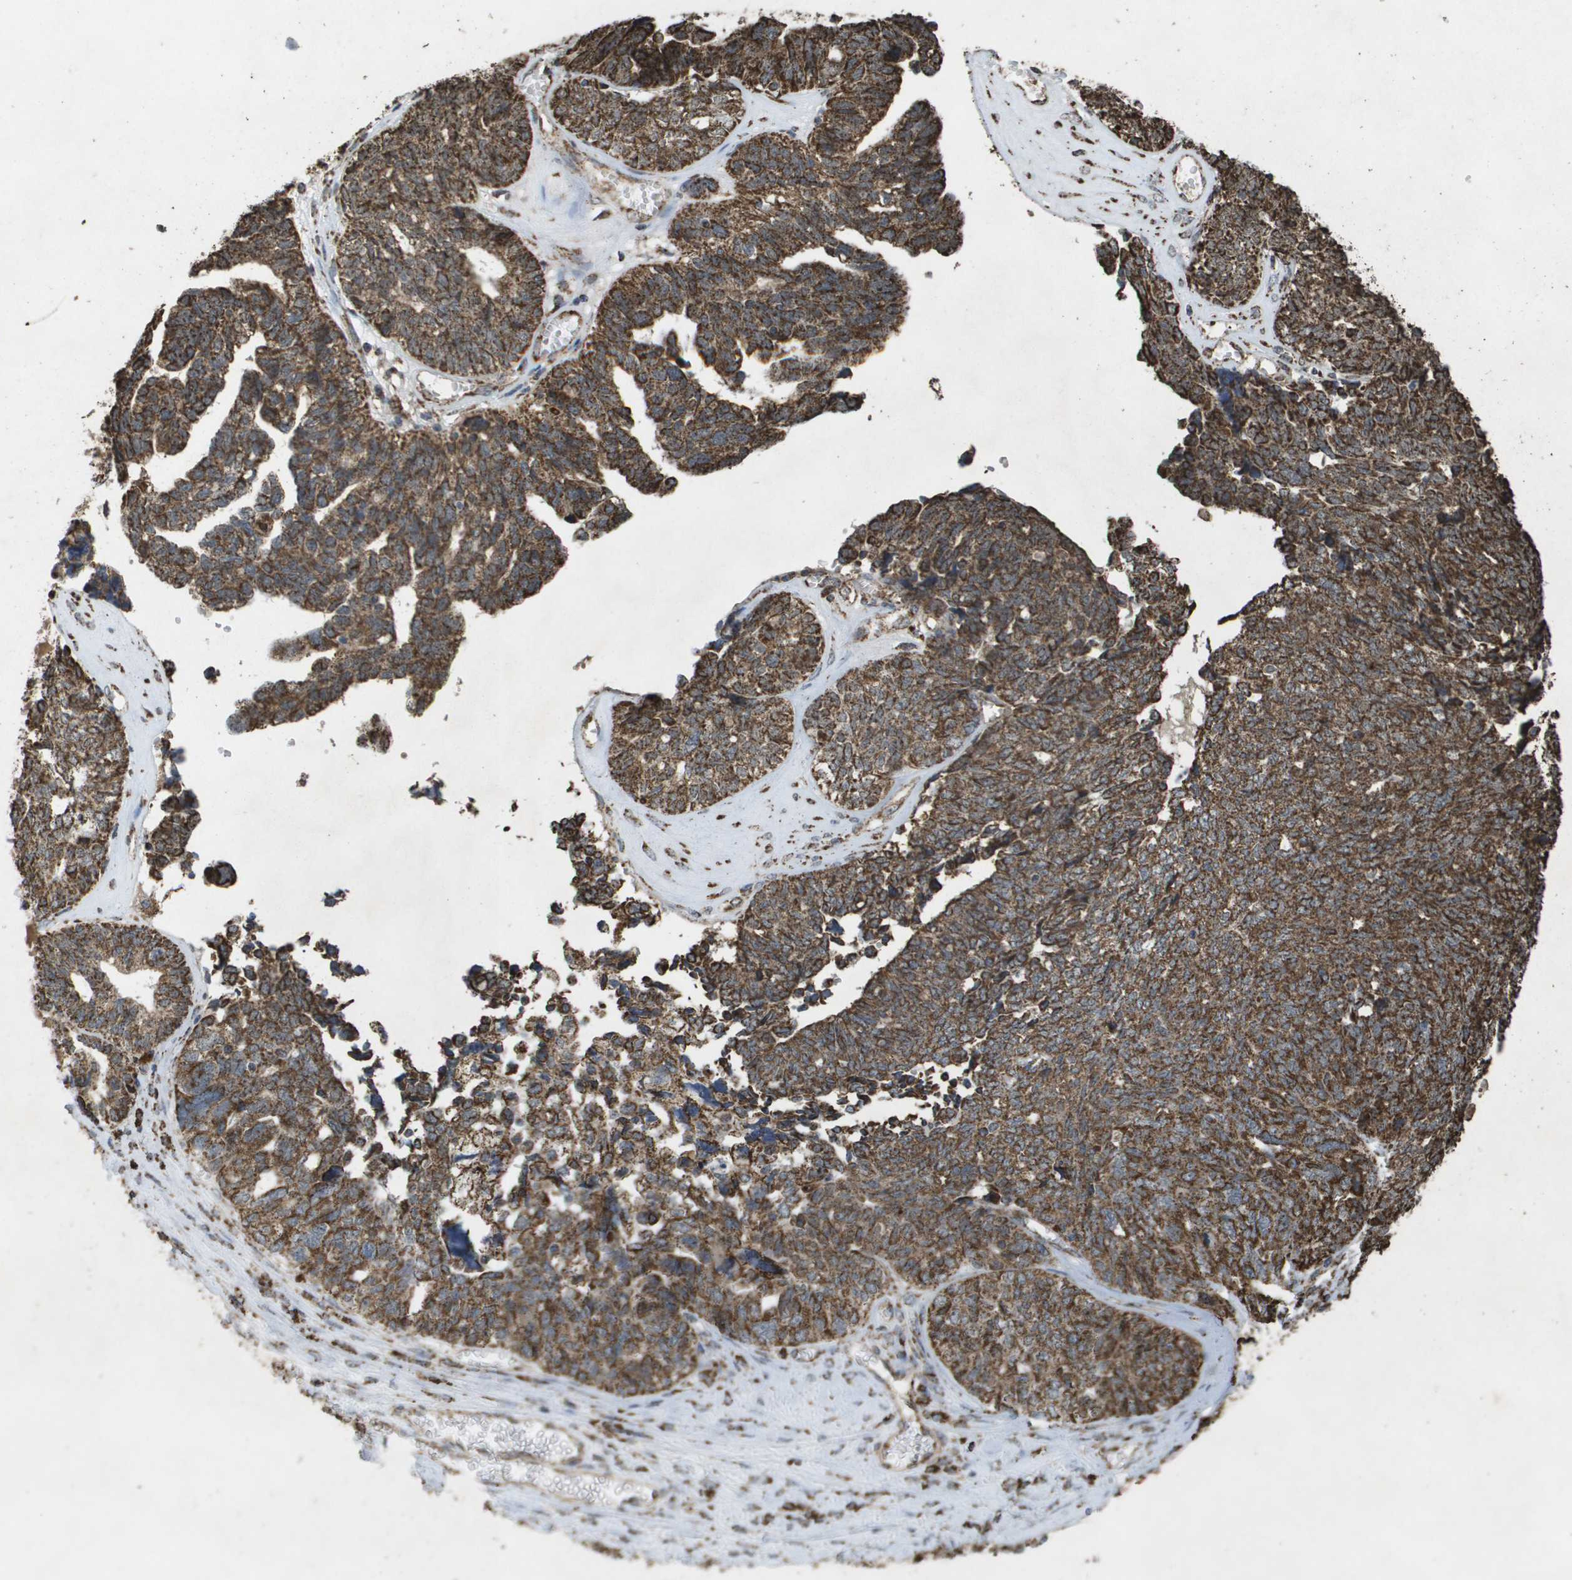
{"staining": {"intensity": "strong", "quantity": ">75%", "location": "cytoplasmic/membranous"}, "tissue": "ovarian cancer", "cell_type": "Tumor cells", "image_type": "cancer", "snomed": [{"axis": "morphology", "description": "Cystadenocarcinoma, serous, NOS"}, {"axis": "topography", "description": "Ovary"}], "caption": "The immunohistochemical stain highlights strong cytoplasmic/membranous expression in tumor cells of ovarian cancer (serous cystadenocarcinoma) tissue.", "gene": "HSPE1", "patient": {"sex": "female", "age": 79}}